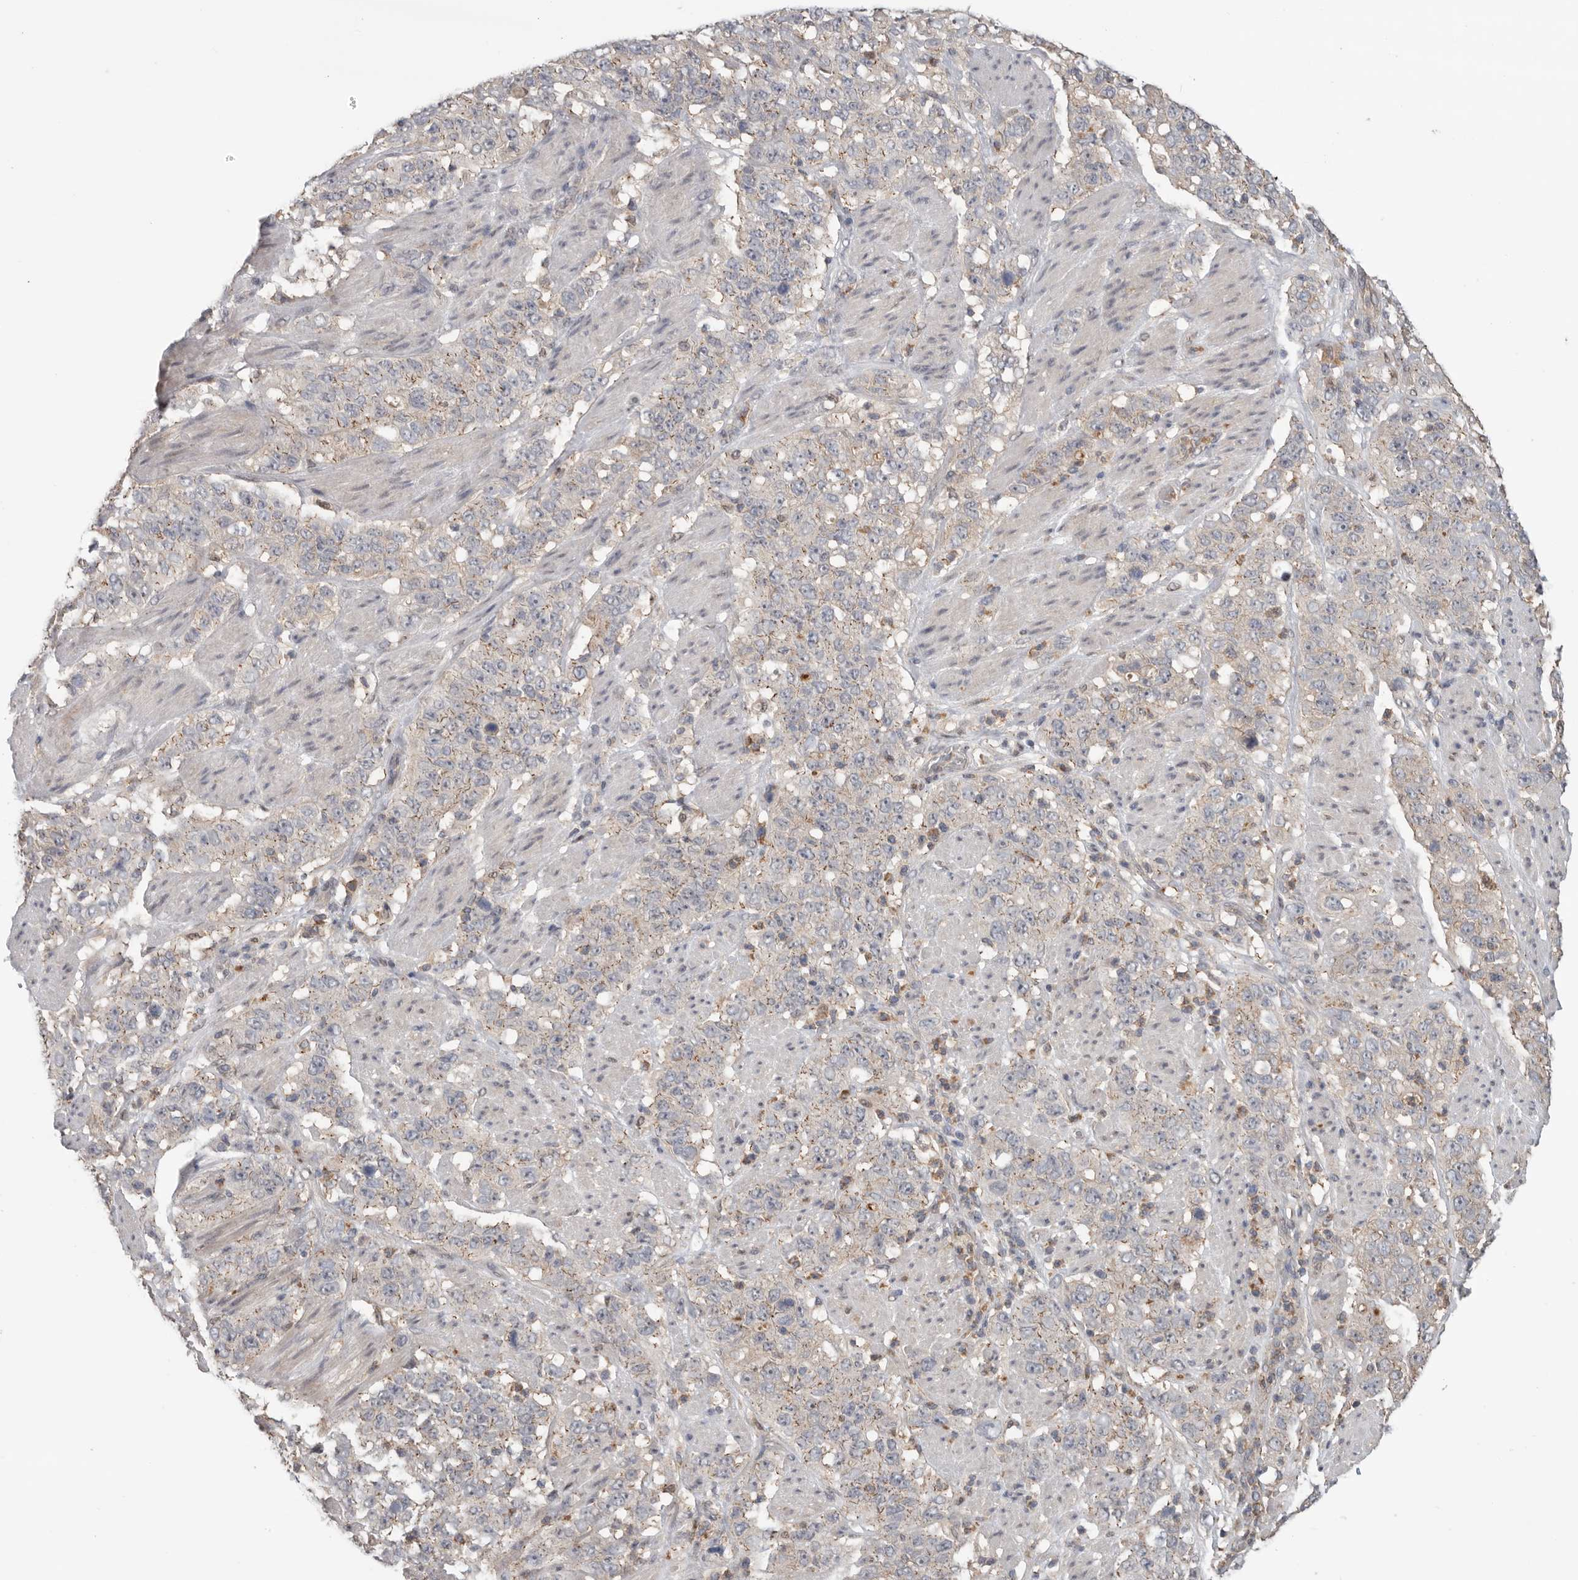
{"staining": {"intensity": "weak", "quantity": "25%-75%", "location": "cytoplasmic/membranous"}, "tissue": "stomach cancer", "cell_type": "Tumor cells", "image_type": "cancer", "snomed": [{"axis": "morphology", "description": "Adenocarcinoma, NOS"}, {"axis": "topography", "description": "Stomach"}], "caption": "A photomicrograph of adenocarcinoma (stomach) stained for a protein shows weak cytoplasmic/membranous brown staining in tumor cells.", "gene": "KLK5", "patient": {"sex": "male", "age": 48}}